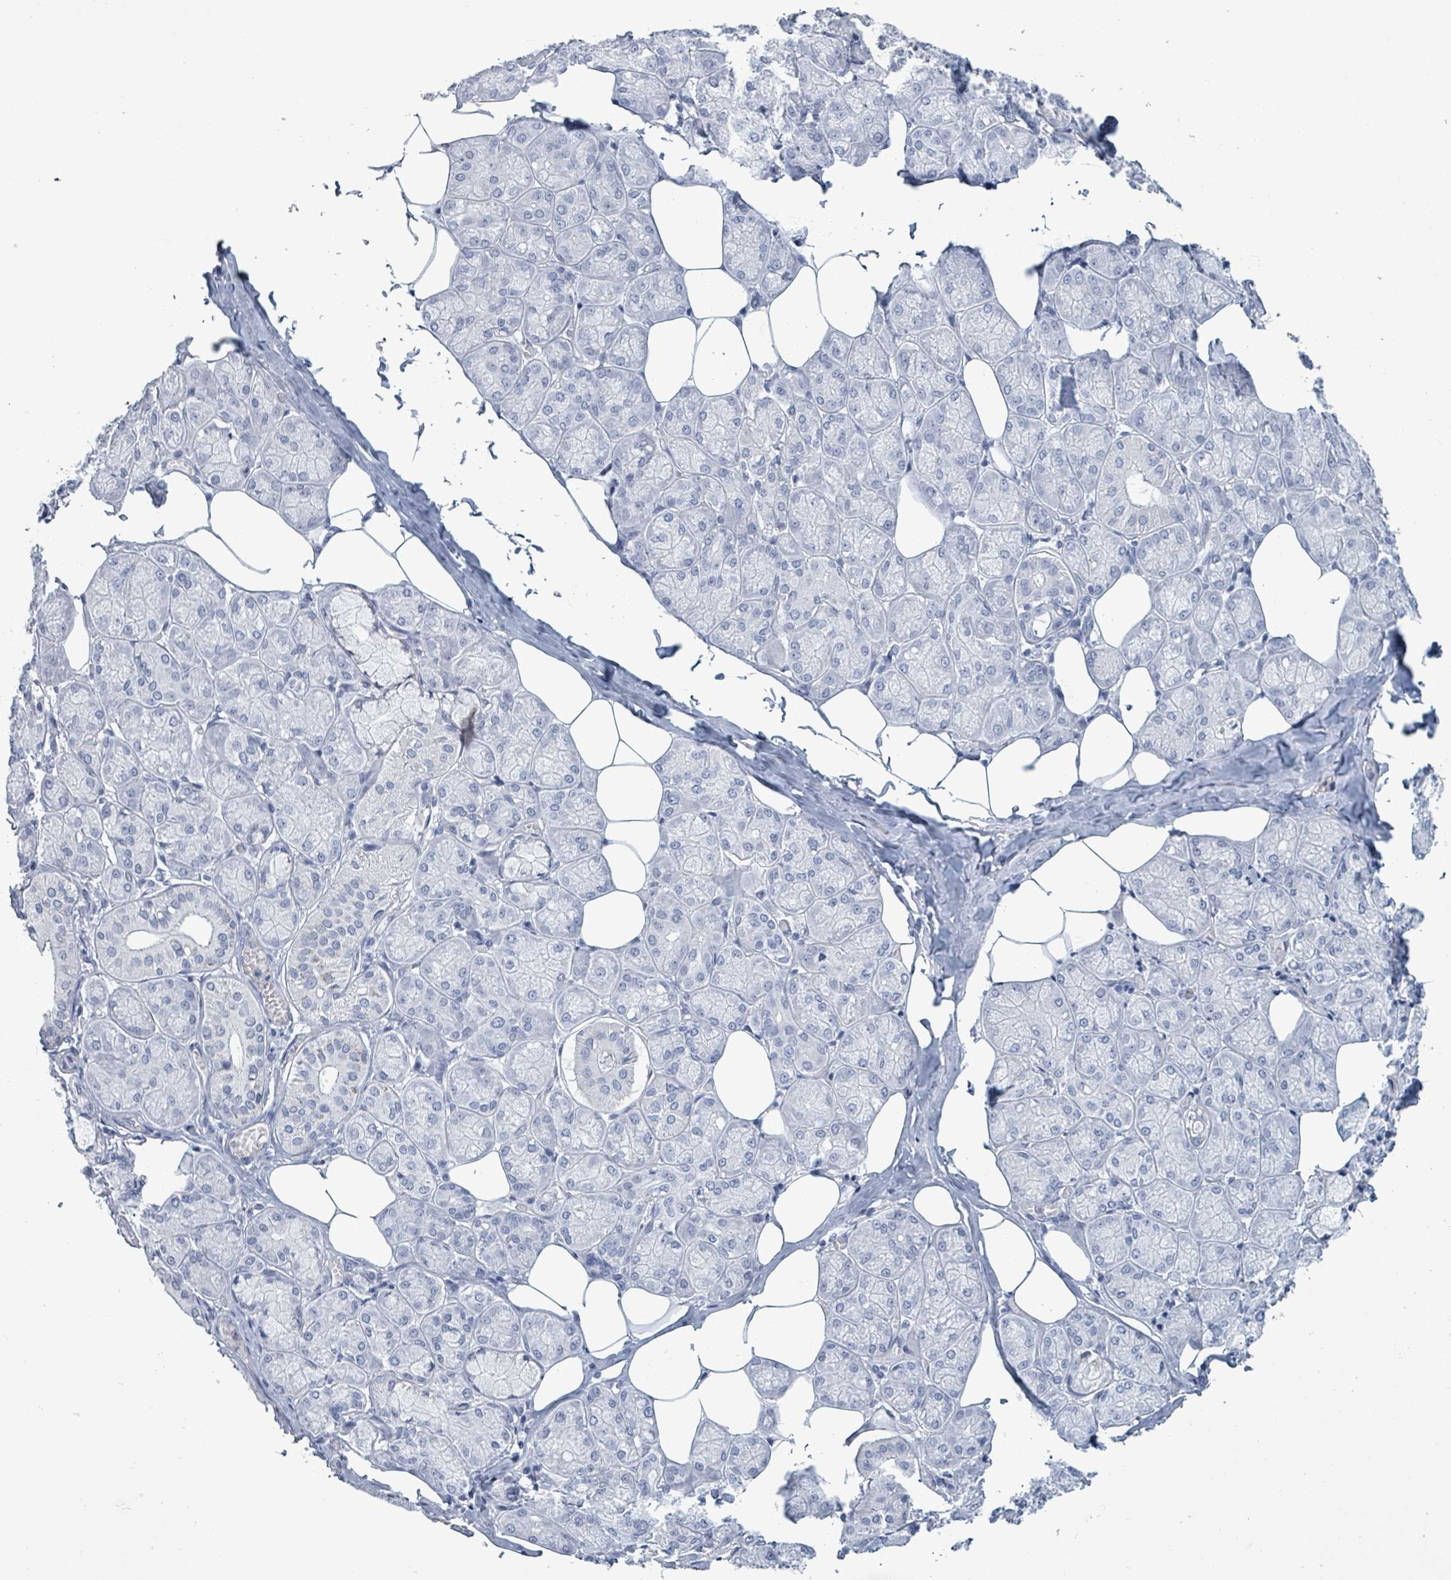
{"staining": {"intensity": "negative", "quantity": "none", "location": "none"}, "tissue": "salivary gland", "cell_type": "Glandular cells", "image_type": "normal", "snomed": [{"axis": "morphology", "description": "Normal tissue, NOS"}, {"axis": "topography", "description": "Salivary gland"}], "caption": "Immunohistochemistry (IHC) micrograph of benign salivary gland stained for a protein (brown), which exhibits no expression in glandular cells.", "gene": "ZNF771", "patient": {"sex": "male", "age": 74}}